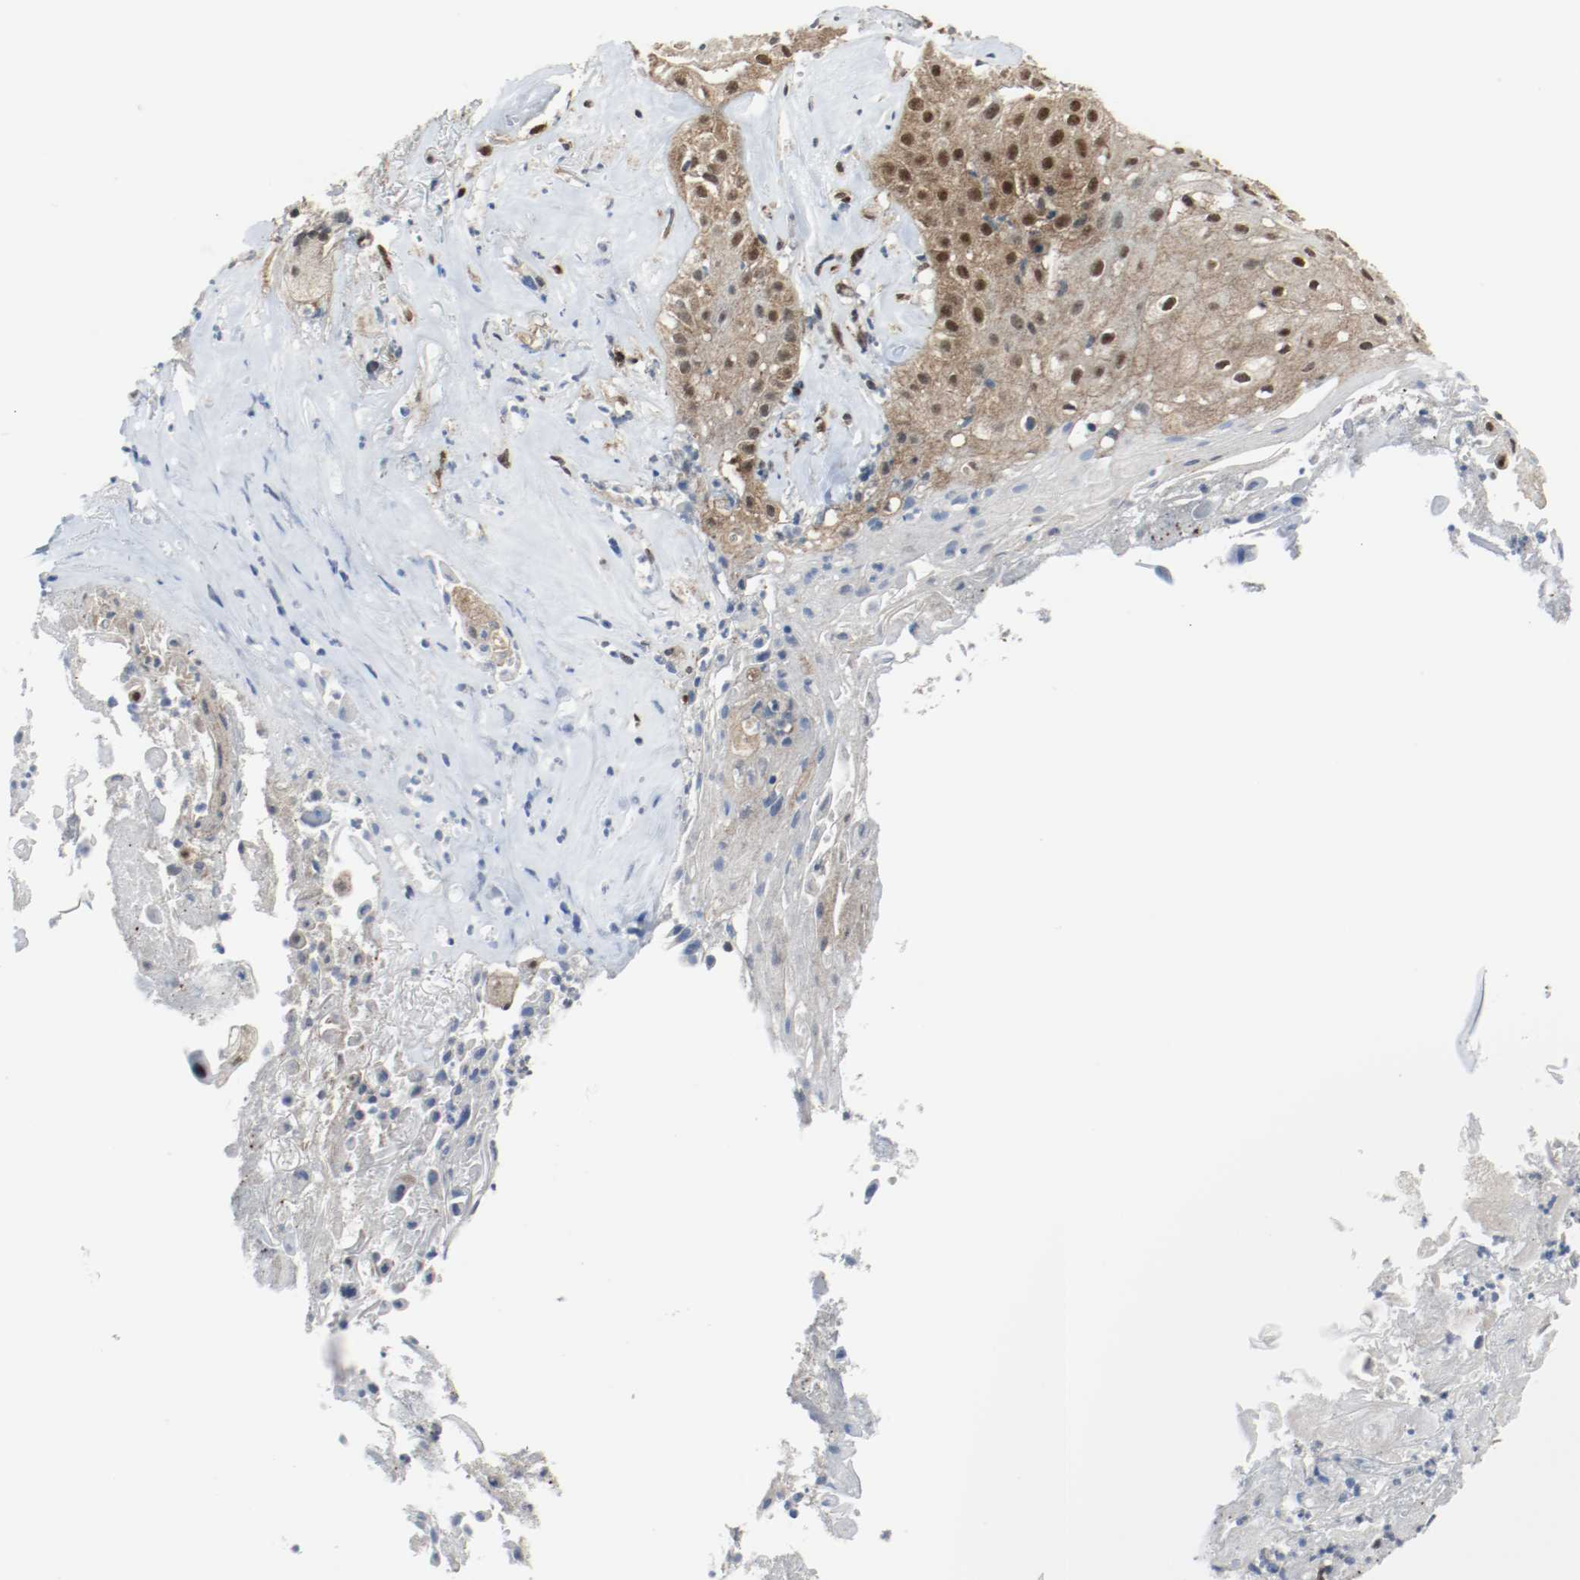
{"staining": {"intensity": "moderate", "quantity": ">75%", "location": "cytoplasmic/membranous,nuclear"}, "tissue": "skin cancer", "cell_type": "Tumor cells", "image_type": "cancer", "snomed": [{"axis": "morphology", "description": "Squamous cell carcinoma, NOS"}, {"axis": "topography", "description": "Skin"}], "caption": "Immunohistochemical staining of human skin cancer shows medium levels of moderate cytoplasmic/membranous and nuclear staining in about >75% of tumor cells.", "gene": "PPME1", "patient": {"sex": "male", "age": 65}}